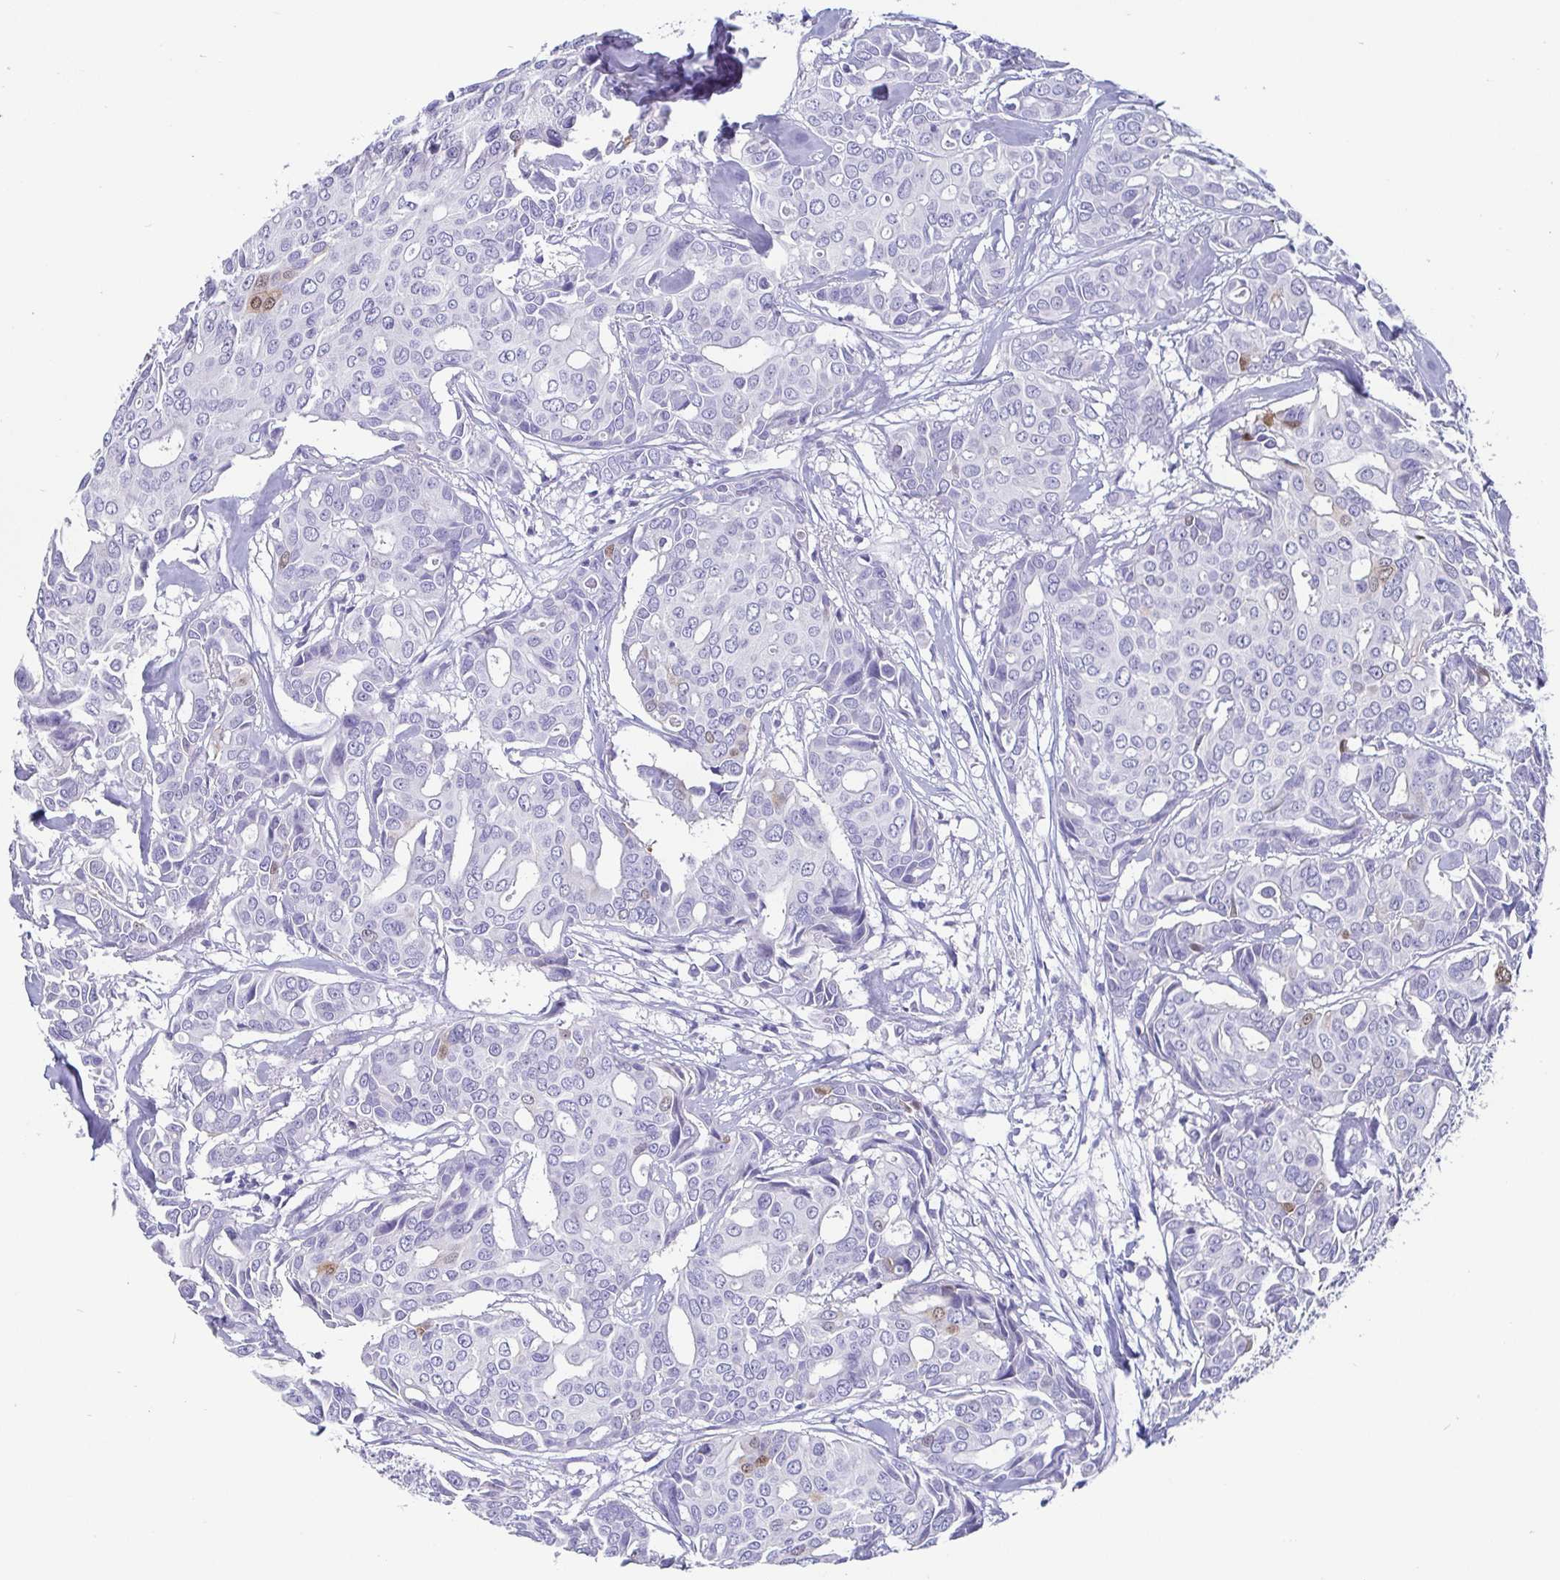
{"staining": {"intensity": "negative", "quantity": "none", "location": "none"}, "tissue": "breast cancer", "cell_type": "Tumor cells", "image_type": "cancer", "snomed": [{"axis": "morphology", "description": "Duct carcinoma"}, {"axis": "topography", "description": "Breast"}], "caption": "Breast cancer was stained to show a protein in brown. There is no significant staining in tumor cells. (DAB immunohistochemistry visualized using brightfield microscopy, high magnification).", "gene": "SCGN", "patient": {"sex": "female", "age": 54}}